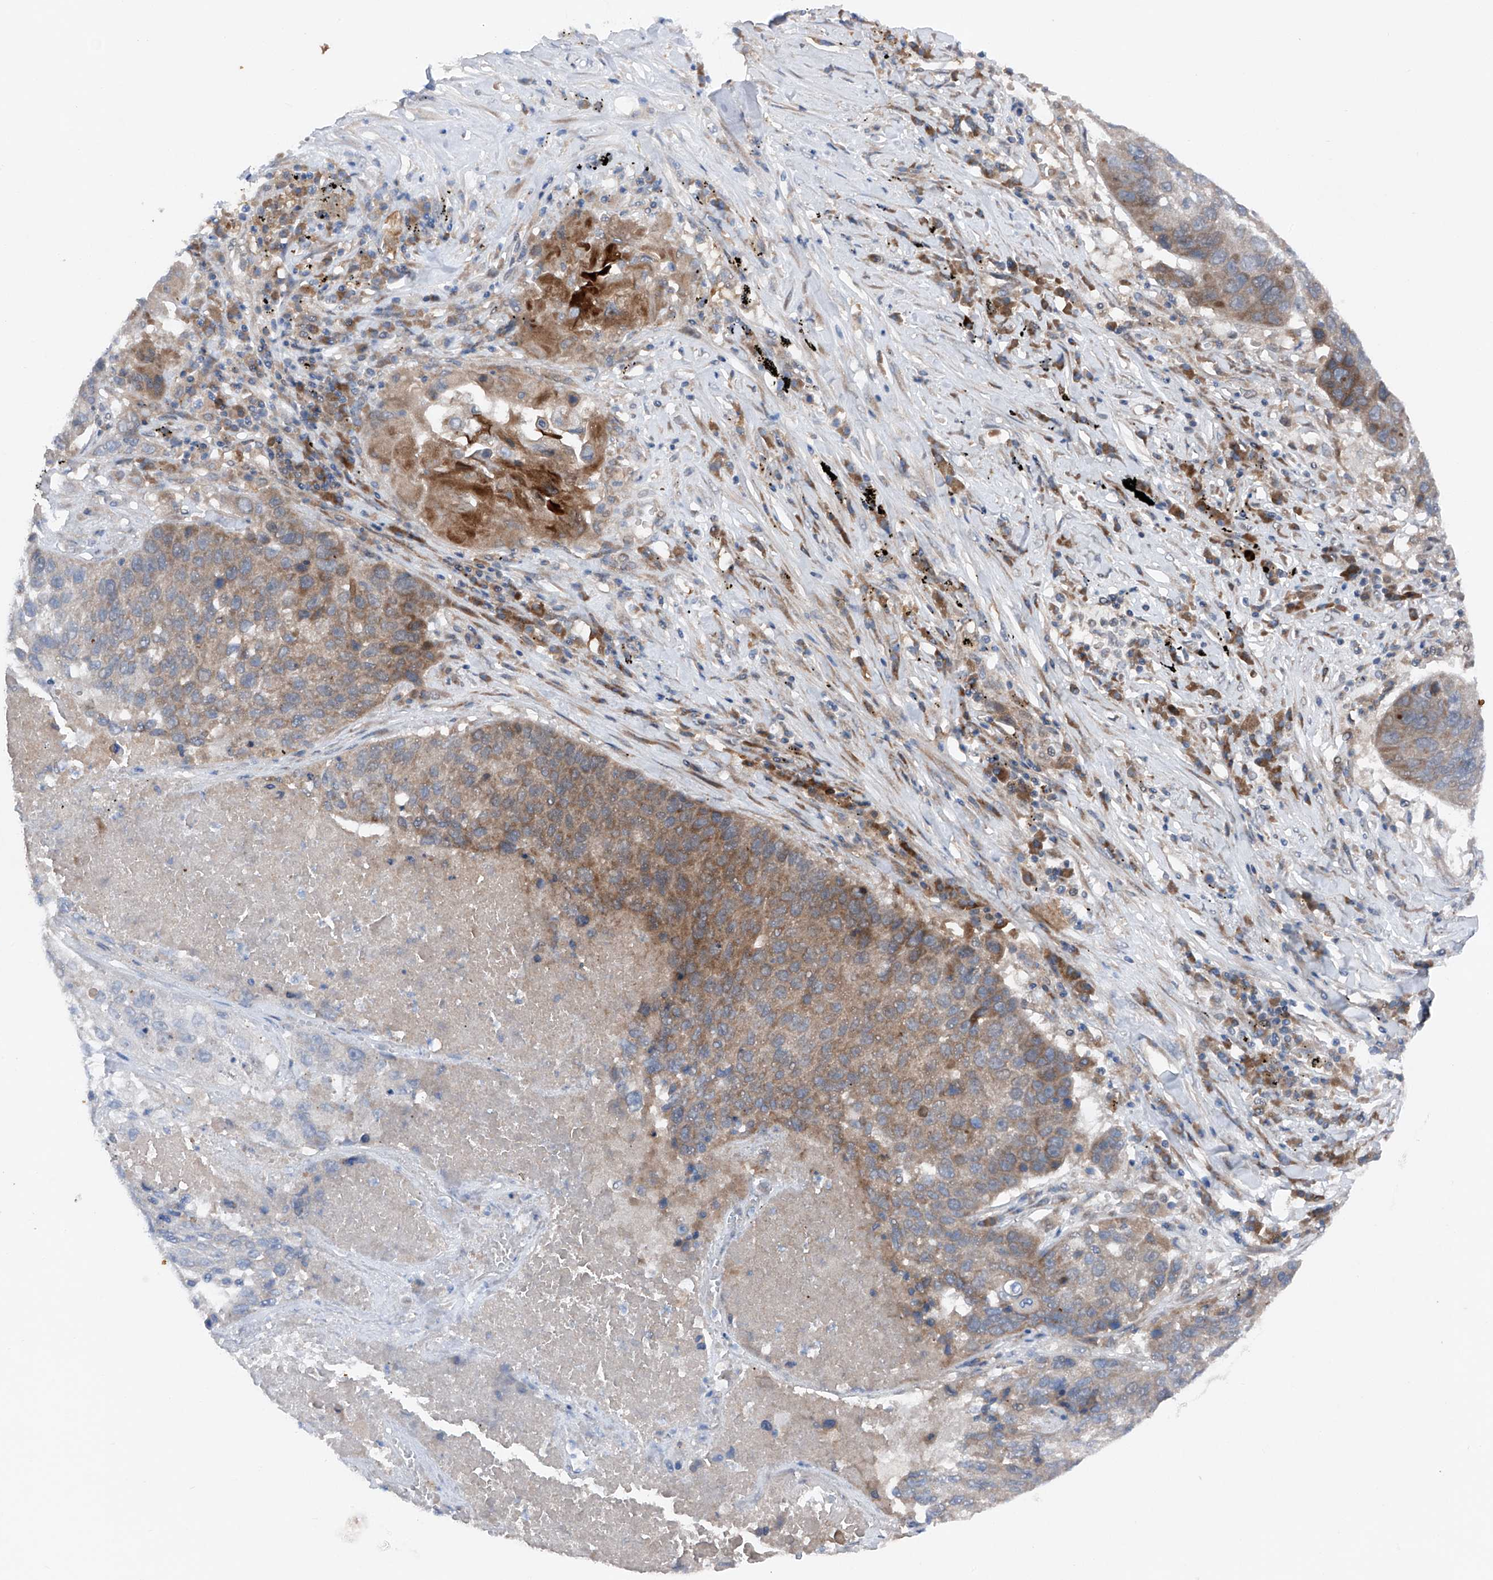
{"staining": {"intensity": "moderate", "quantity": ">75%", "location": "cytoplasmic/membranous"}, "tissue": "lung cancer", "cell_type": "Tumor cells", "image_type": "cancer", "snomed": [{"axis": "morphology", "description": "Squamous cell carcinoma, NOS"}, {"axis": "topography", "description": "Lung"}], "caption": "Lung squamous cell carcinoma stained with a brown dye displays moderate cytoplasmic/membranous positive expression in about >75% of tumor cells.", "gene": "DAD1", "patient": {"sex": "male", "age": 61}}